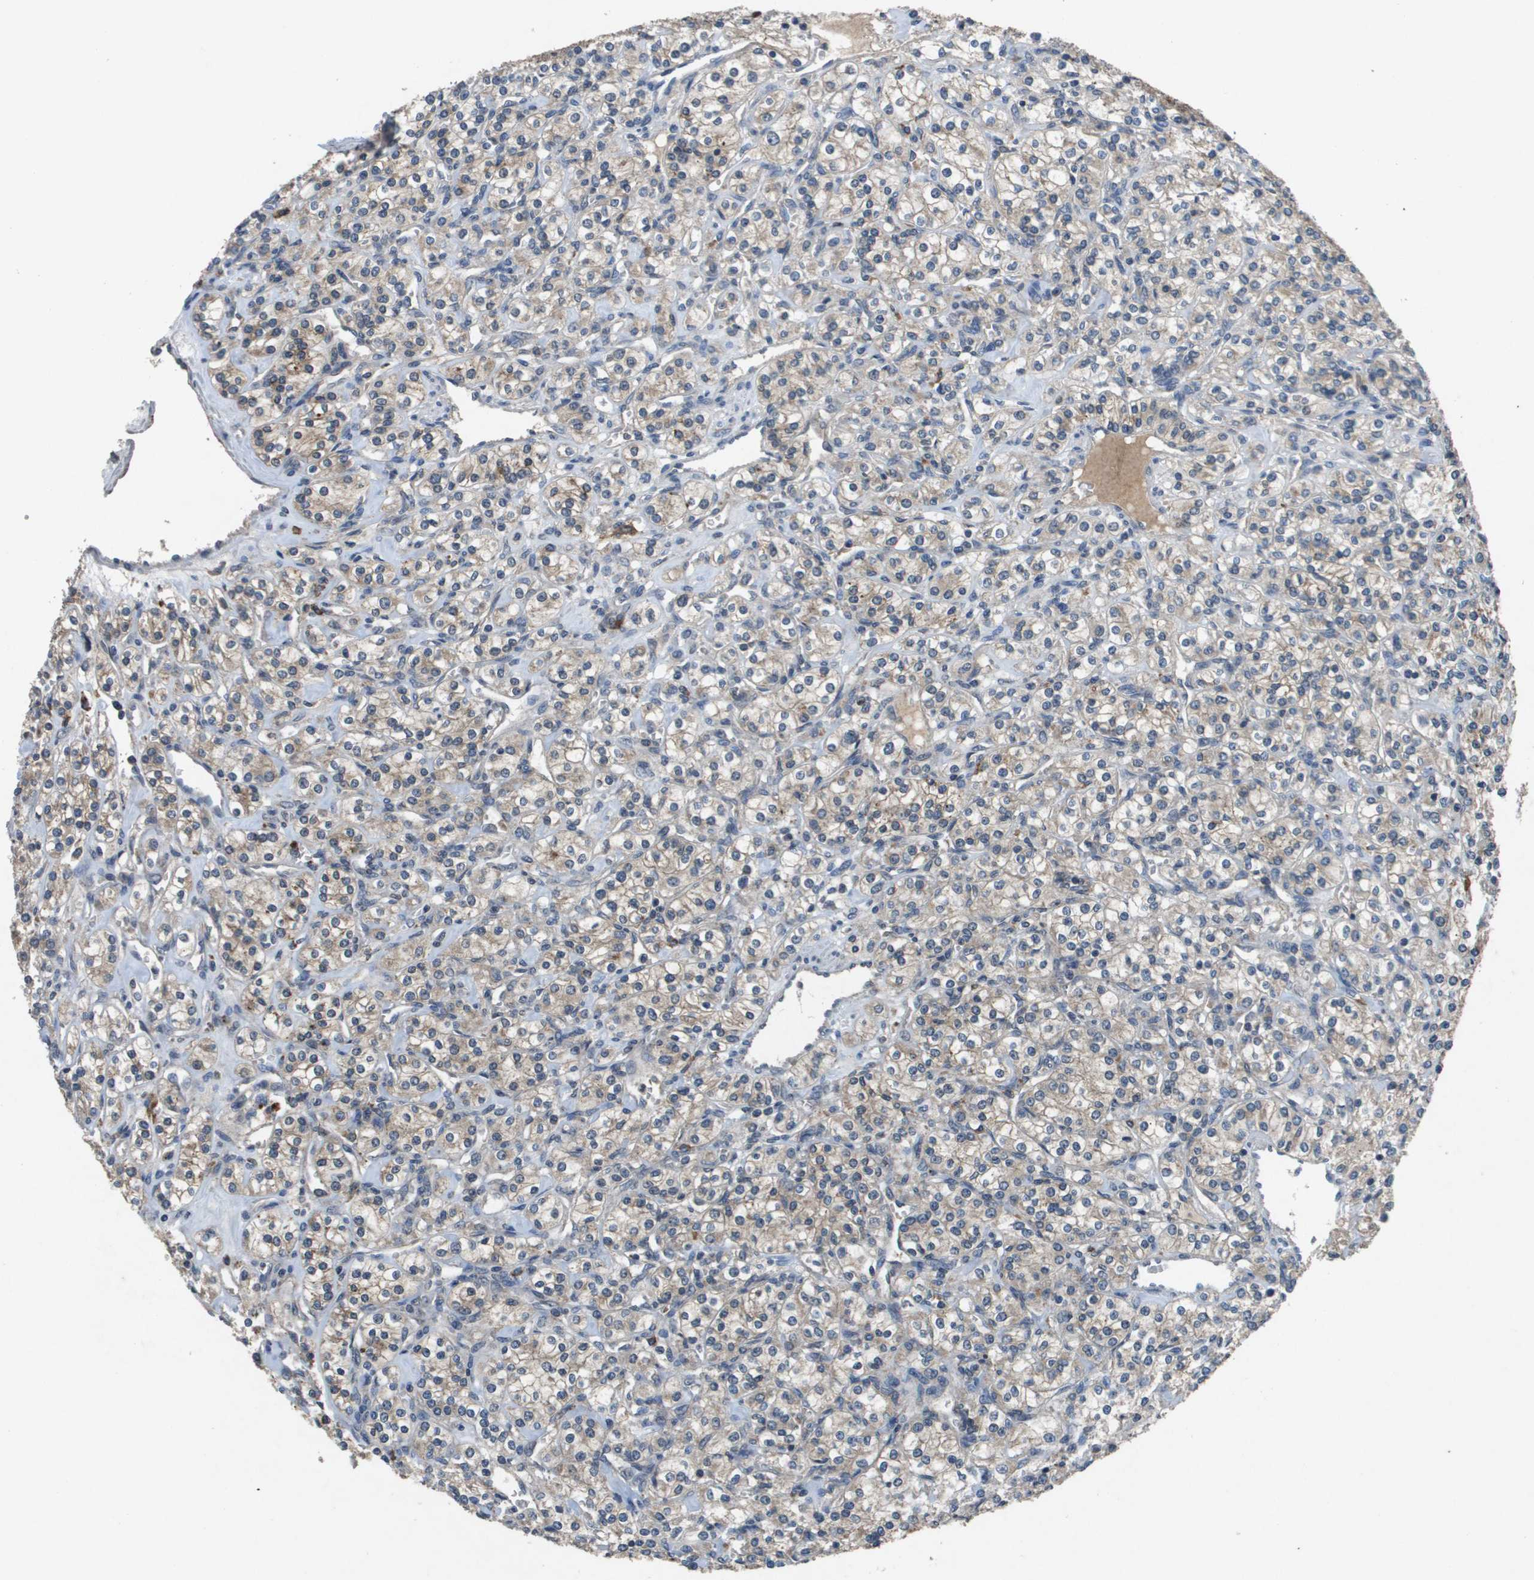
{"staining": {"intensity": "weak", "quantity": "<25%", "location": "cytoplasmic/membranous"}, "tissue": "renal cancer", "cell_type": "Tumor cells", "image_type": "cancer", "snomed": [{"axis": "morphology", "description": "Adenocarcinoma, NOS"}, {"axis": "topography", "description": "Kidney"}], "caption": "Histopathology image shows no significant protein staining in tumor cells of renal cancer.", "gene": "PROC", "patient": {"sex": "male", "age": 77}}